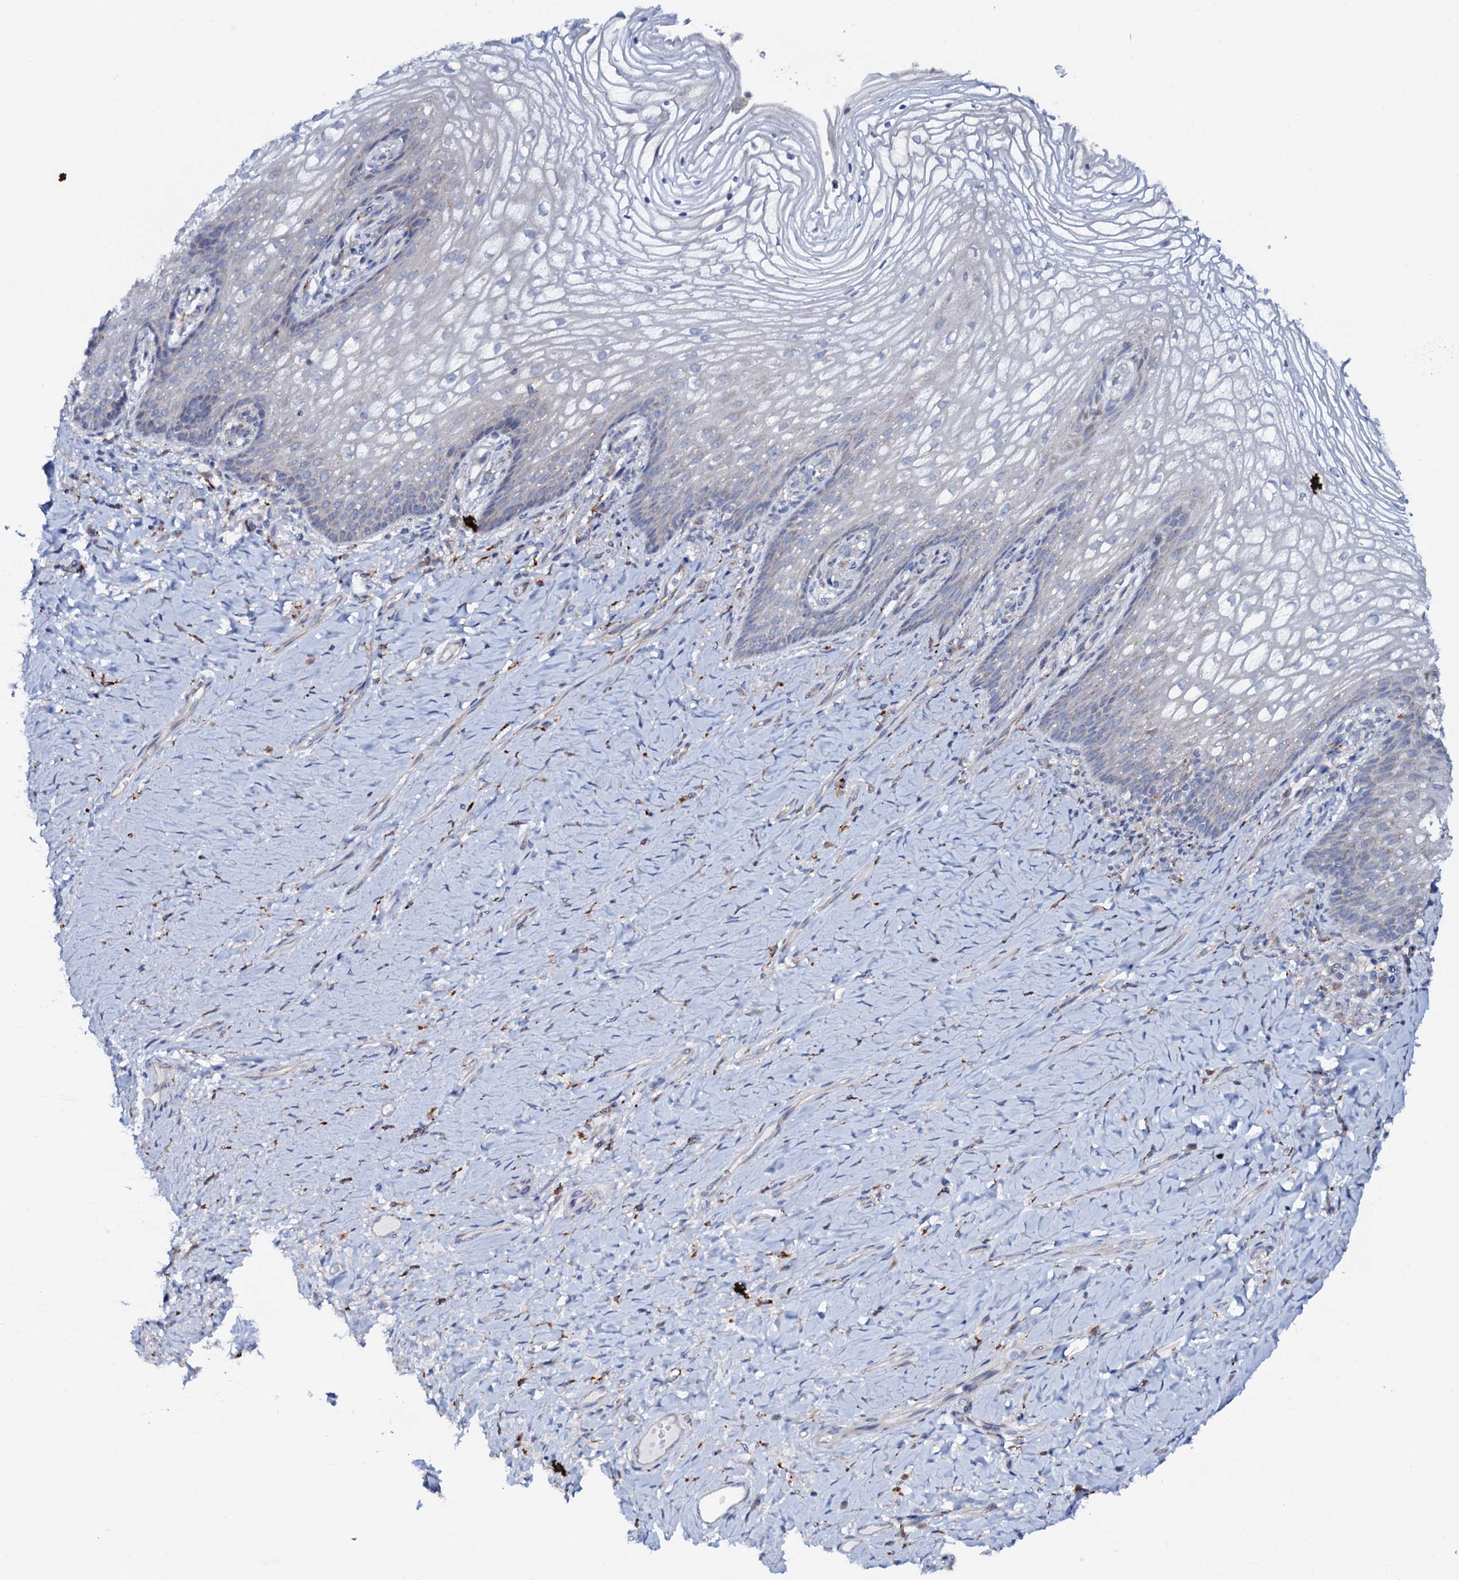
{"staining": {"intensity": "negative", "quantity": "none", "location": "none"}, "tissue": "vagina", "cell_type": "Squamous epithelial cells", "image_type": "normal", "snomed": [{"axis": "morphology", "description": "Normal tissue, NOS"}, {"axis": "topography", "description": "Vagina"}], "caption": "This is an IHC photomicrograph of normal human vagina. There is no positivity in squamous epithelial cells.", "gene": "P2RX4", "patient": {"sex": "female", "age": 60}}